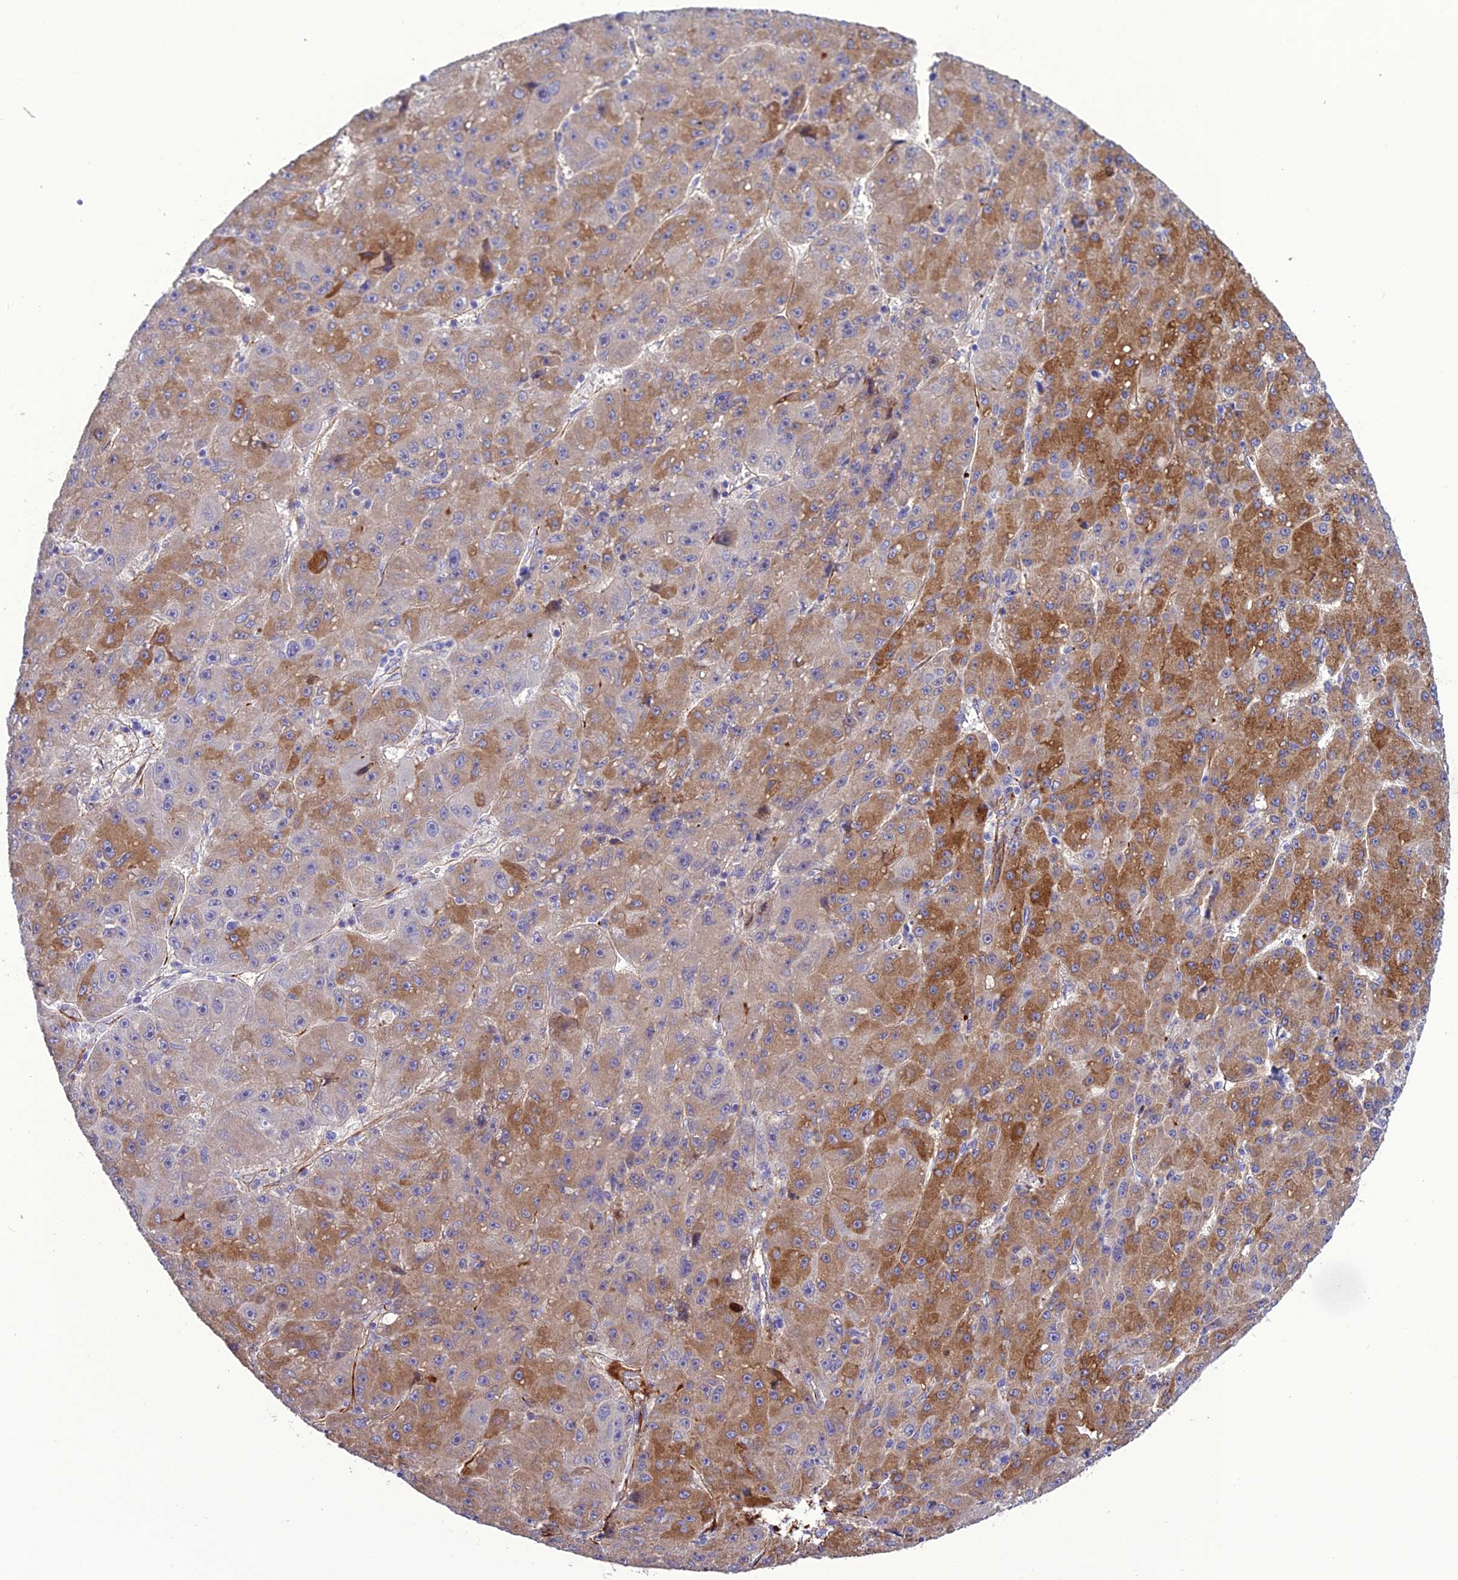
{"staining": {"intensity": "moderate", "quantity": "25%-75%", "location": "cytoplasmic/membranous"}, "tissue": "liver cancer", "cell_type": "Tumor cells", "image_type": "cancer", "snomed": [{"axis": "morphology", "description": "Carcinoma, Hepatocellular, NOS"}, {"axis": "topography", "description": "Liver"}], "caption": "The immunohistochemical stain highlights moderate cytoplasmic/membranous expression in tumor cells of liver hepatocellular carcinoma tissue.", "gene": "REX1BD", "patient": {"sex": "male", "age": 67}}